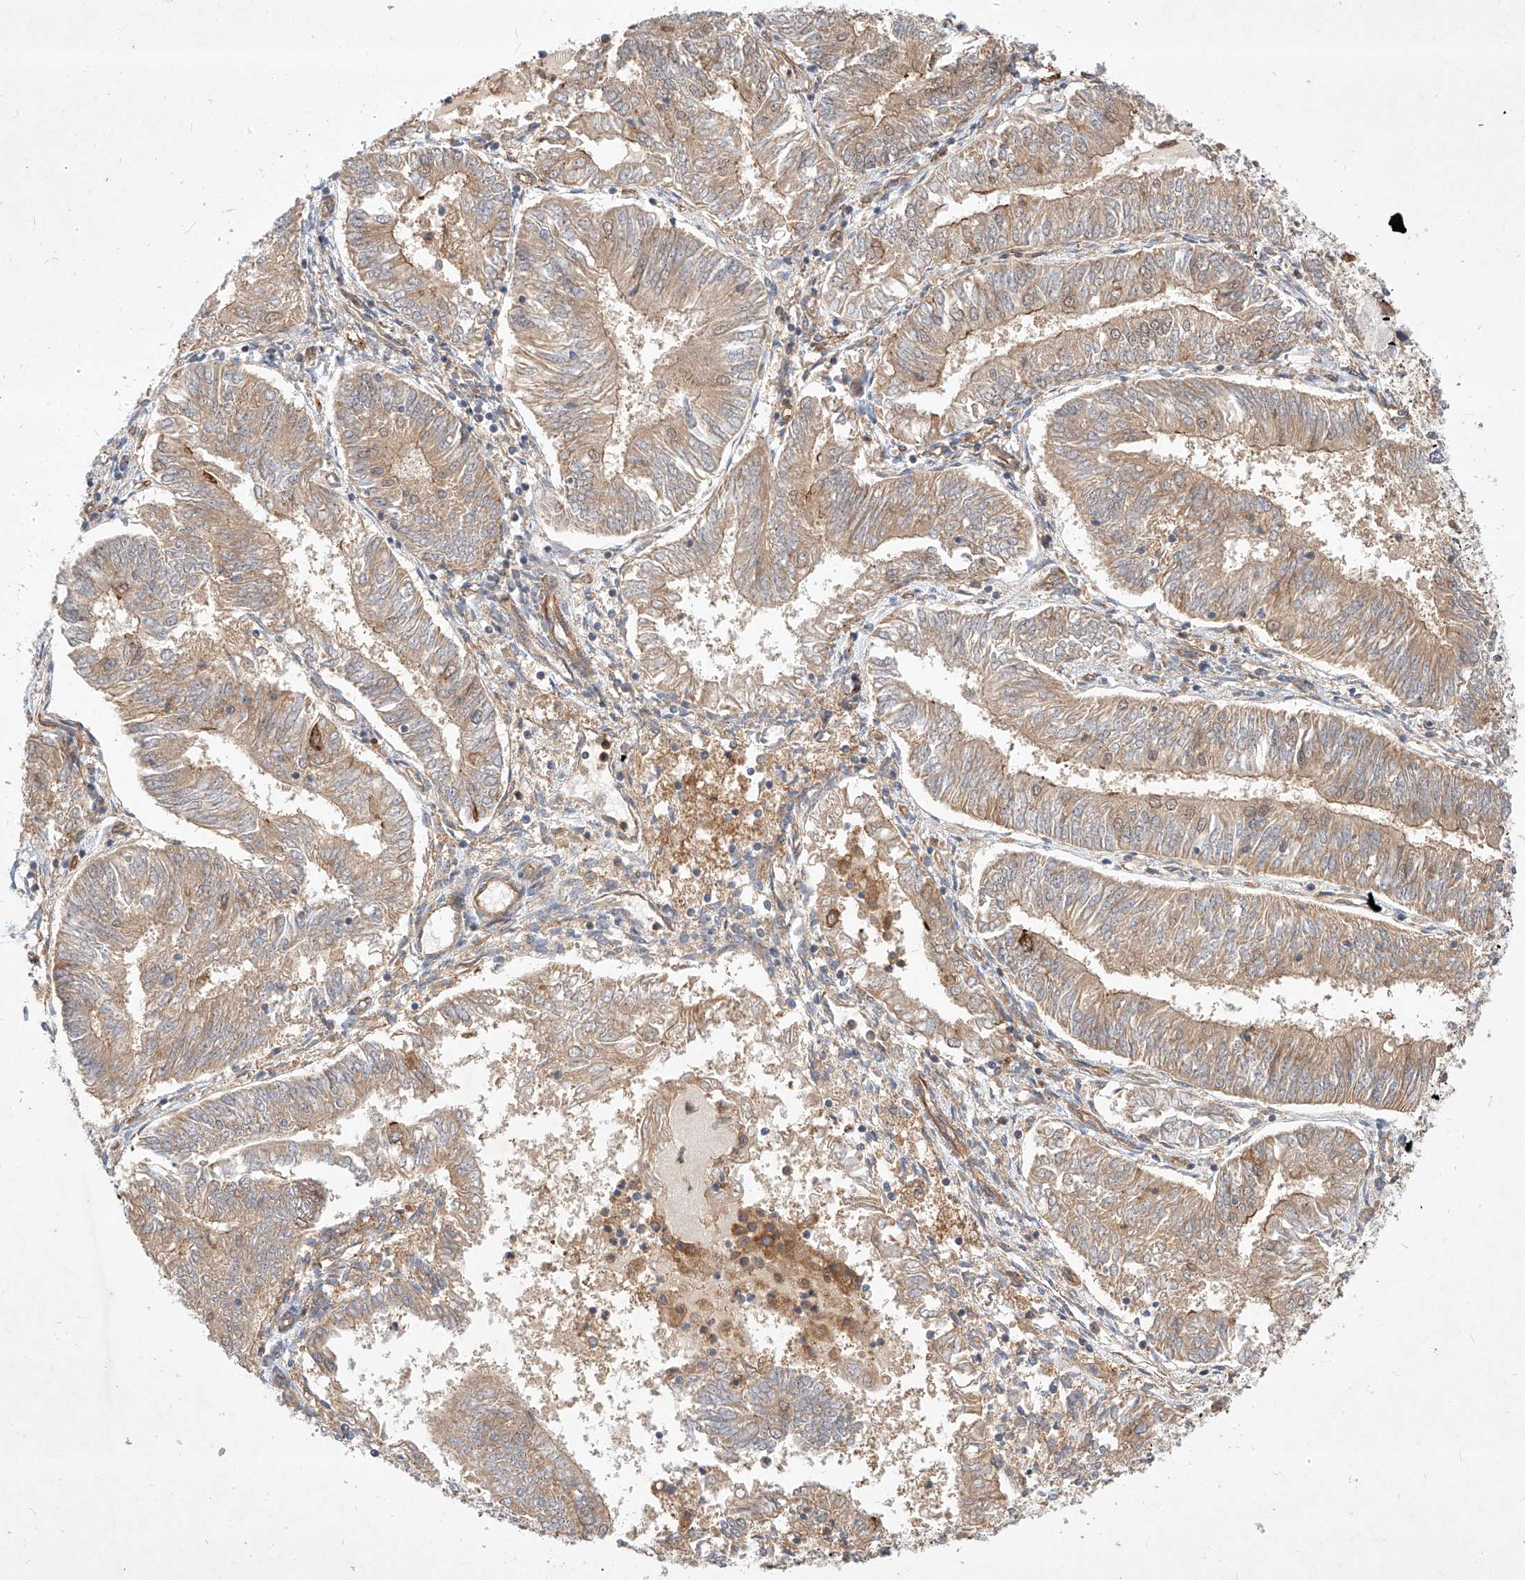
{"staining": {"intensity": "weak", "quantity": ">75%", "location": "cytoplasmic/membranous"}, "tissue": "endometrial cancer", "cell_type": "Tumor cells", "image_type": "cancer", "snomed": [{"axis": "morphology", "description": "Adenocarcinoma, NOS"}, {"axis": "topography", "description": "Endometrium"}], "caption": "A brown stain highlights weak cytoplasmic/membranous staining of a protein in human adenocarcinoma (endometrial) tumor cells.", "gene": "NFAM1", "patient": {"sex": "female", "age": 58}}